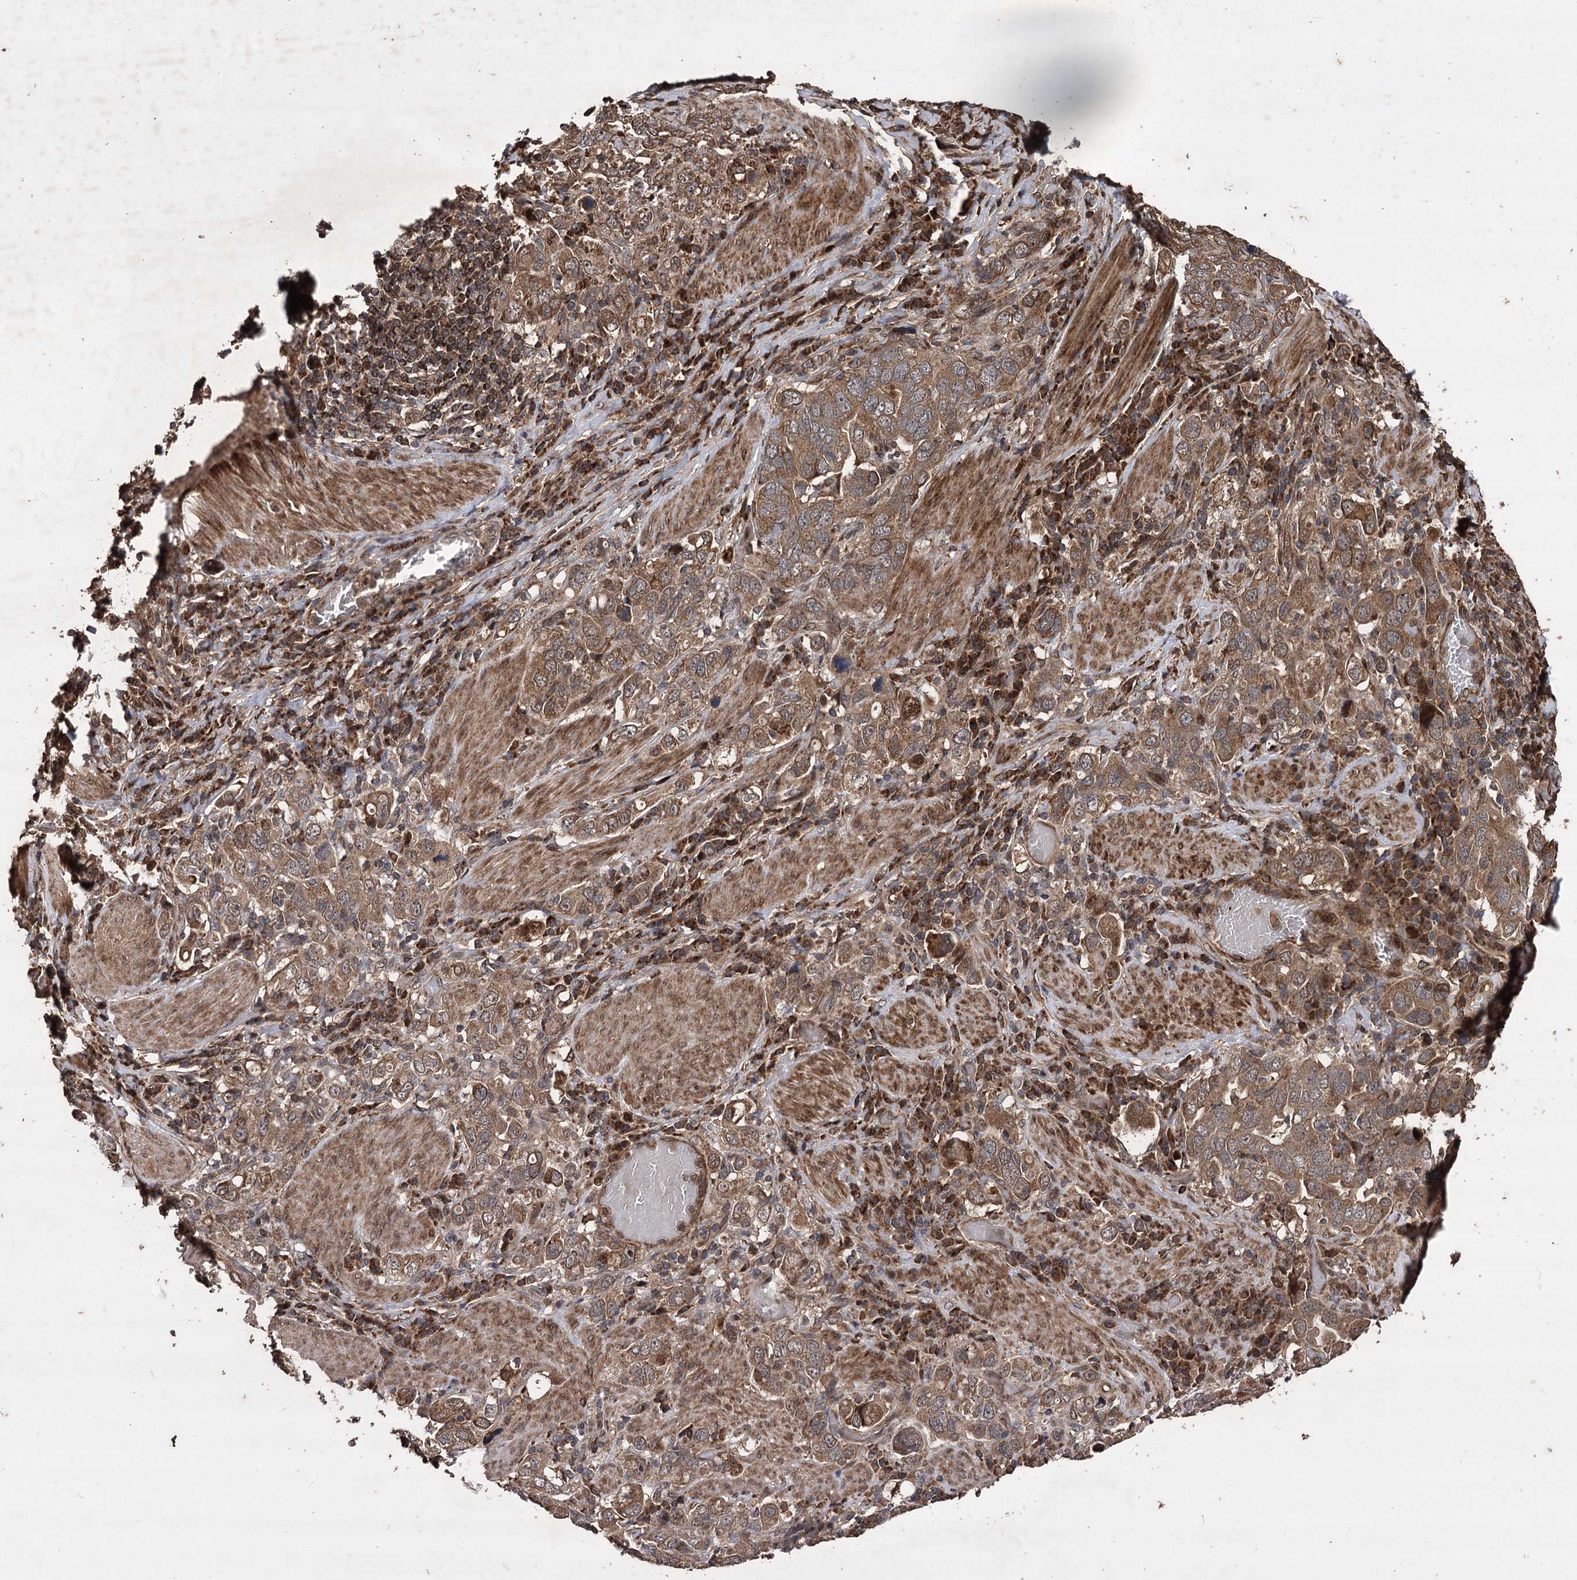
{"staining": {"intensity": "moderate", "quantity": ">75%", "location": "cytoplasmic/membranous"}, "tissue": "stomach cancer", "cell_type": "Tumor cells", "image_type": "cancer", "snomed": [{"axis": "morphology", "description": "Adenocarcinoma, NOS"}, {"axis": "topography", "description": "Stomach, upper"}], "caption": "Stomach cancer (adenocarcinoma) was stained to show a protein in brown. There is medium levels of moderate cytoplasmic/membranous positivity in about >75% of tumor cells. Immunohistochemistry stains the protein of interest in brown and the nuclei are stained blue.", "gene": "RASSF3", "patient": {"sex": "male", "age": 62}}